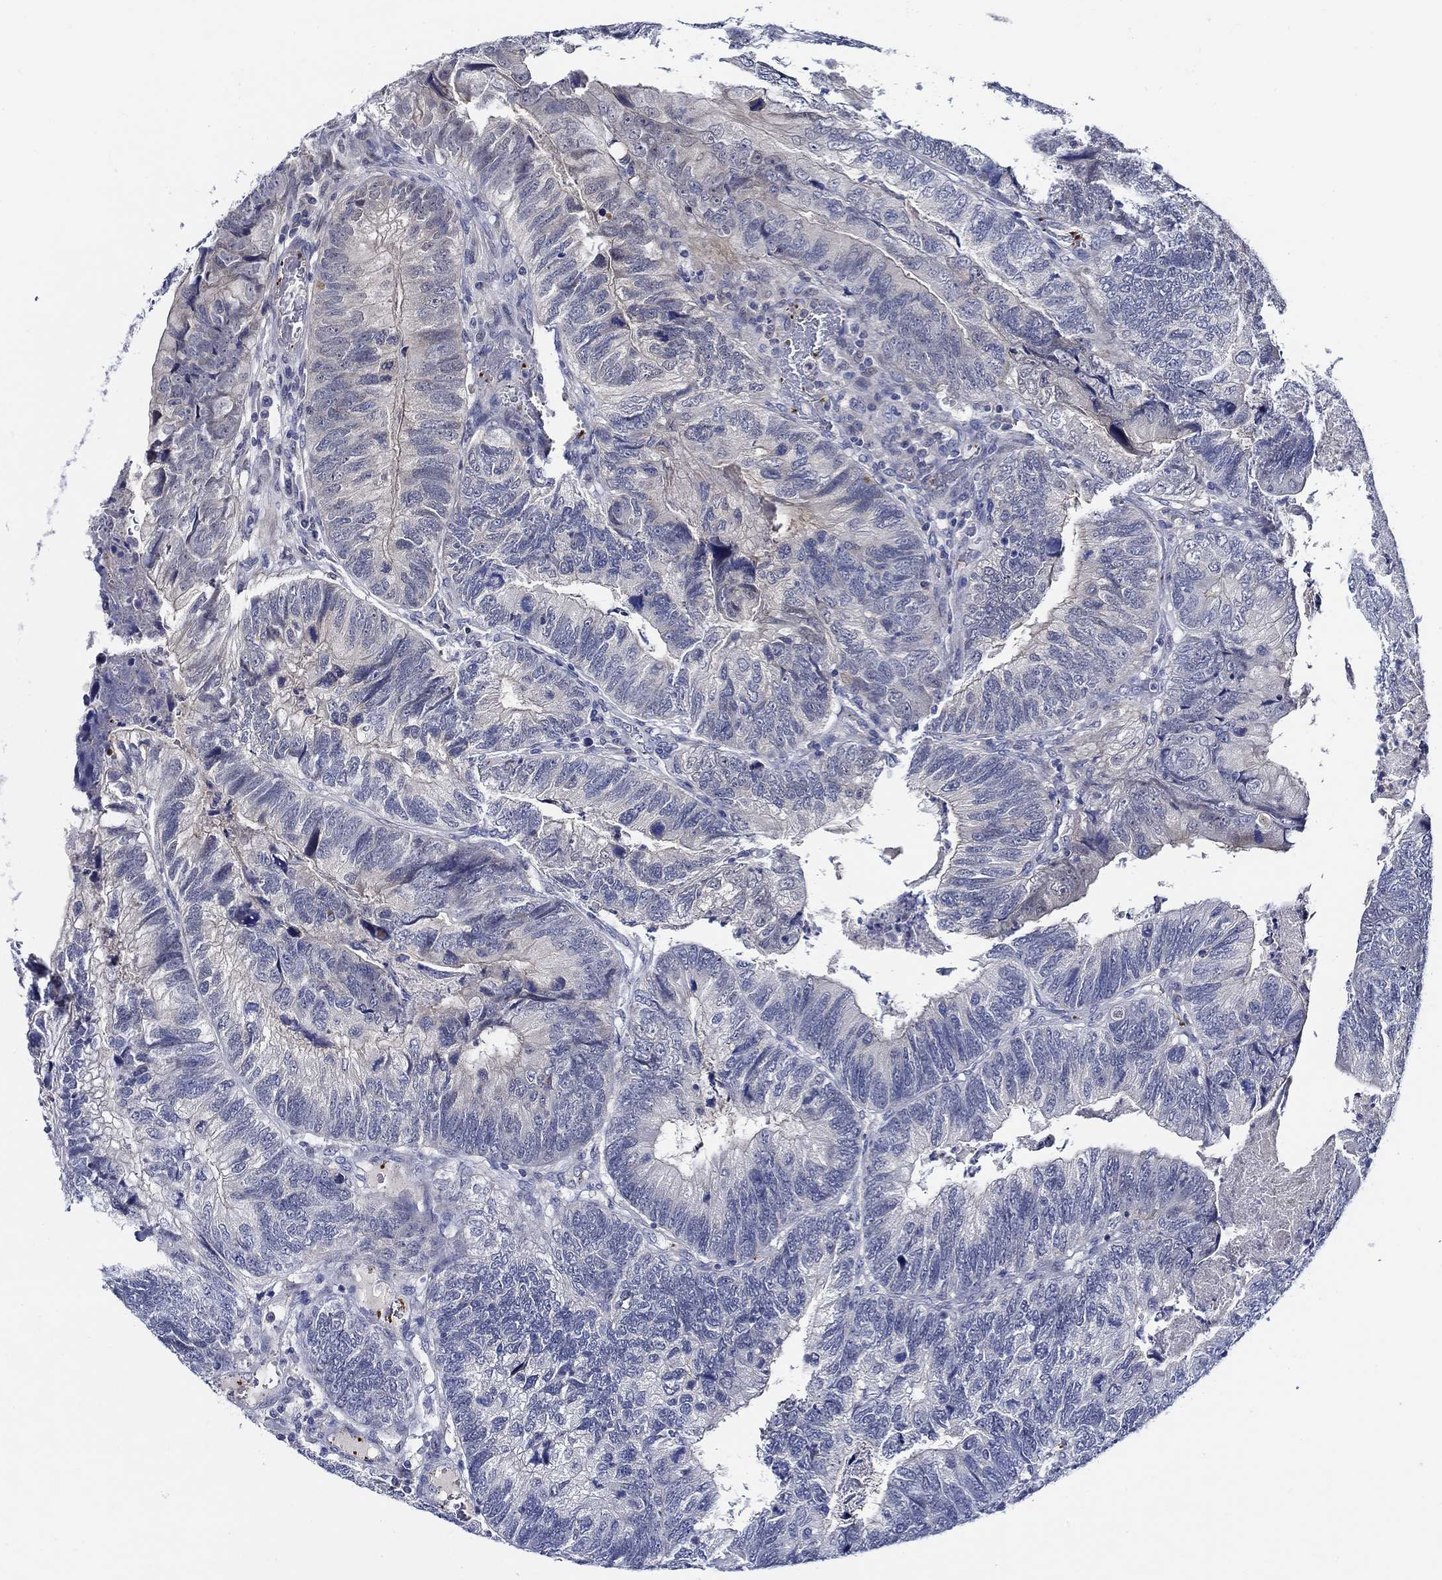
{"staining": {"intensity": "negative", "quantity": "none", "location": "none"}, "tissue": "colorectal cancer", "cell_type": "Tumor cells", "image_type": "cancer", "snomed": [{"axis": "morphology", "description": "Adenocarcinoma, NOS"}, {"axis": "topography", "description": "Colon"}], "caption": "Image shows no protein expression in tumor cells of colorectal adenocarcinoma tissue. The staining is performed using DAB brown chromogen with nuclei counter-stained in using hematoxylin.", "gene": "ALOX12", "patient": {"sex": "female", "age": 67}}